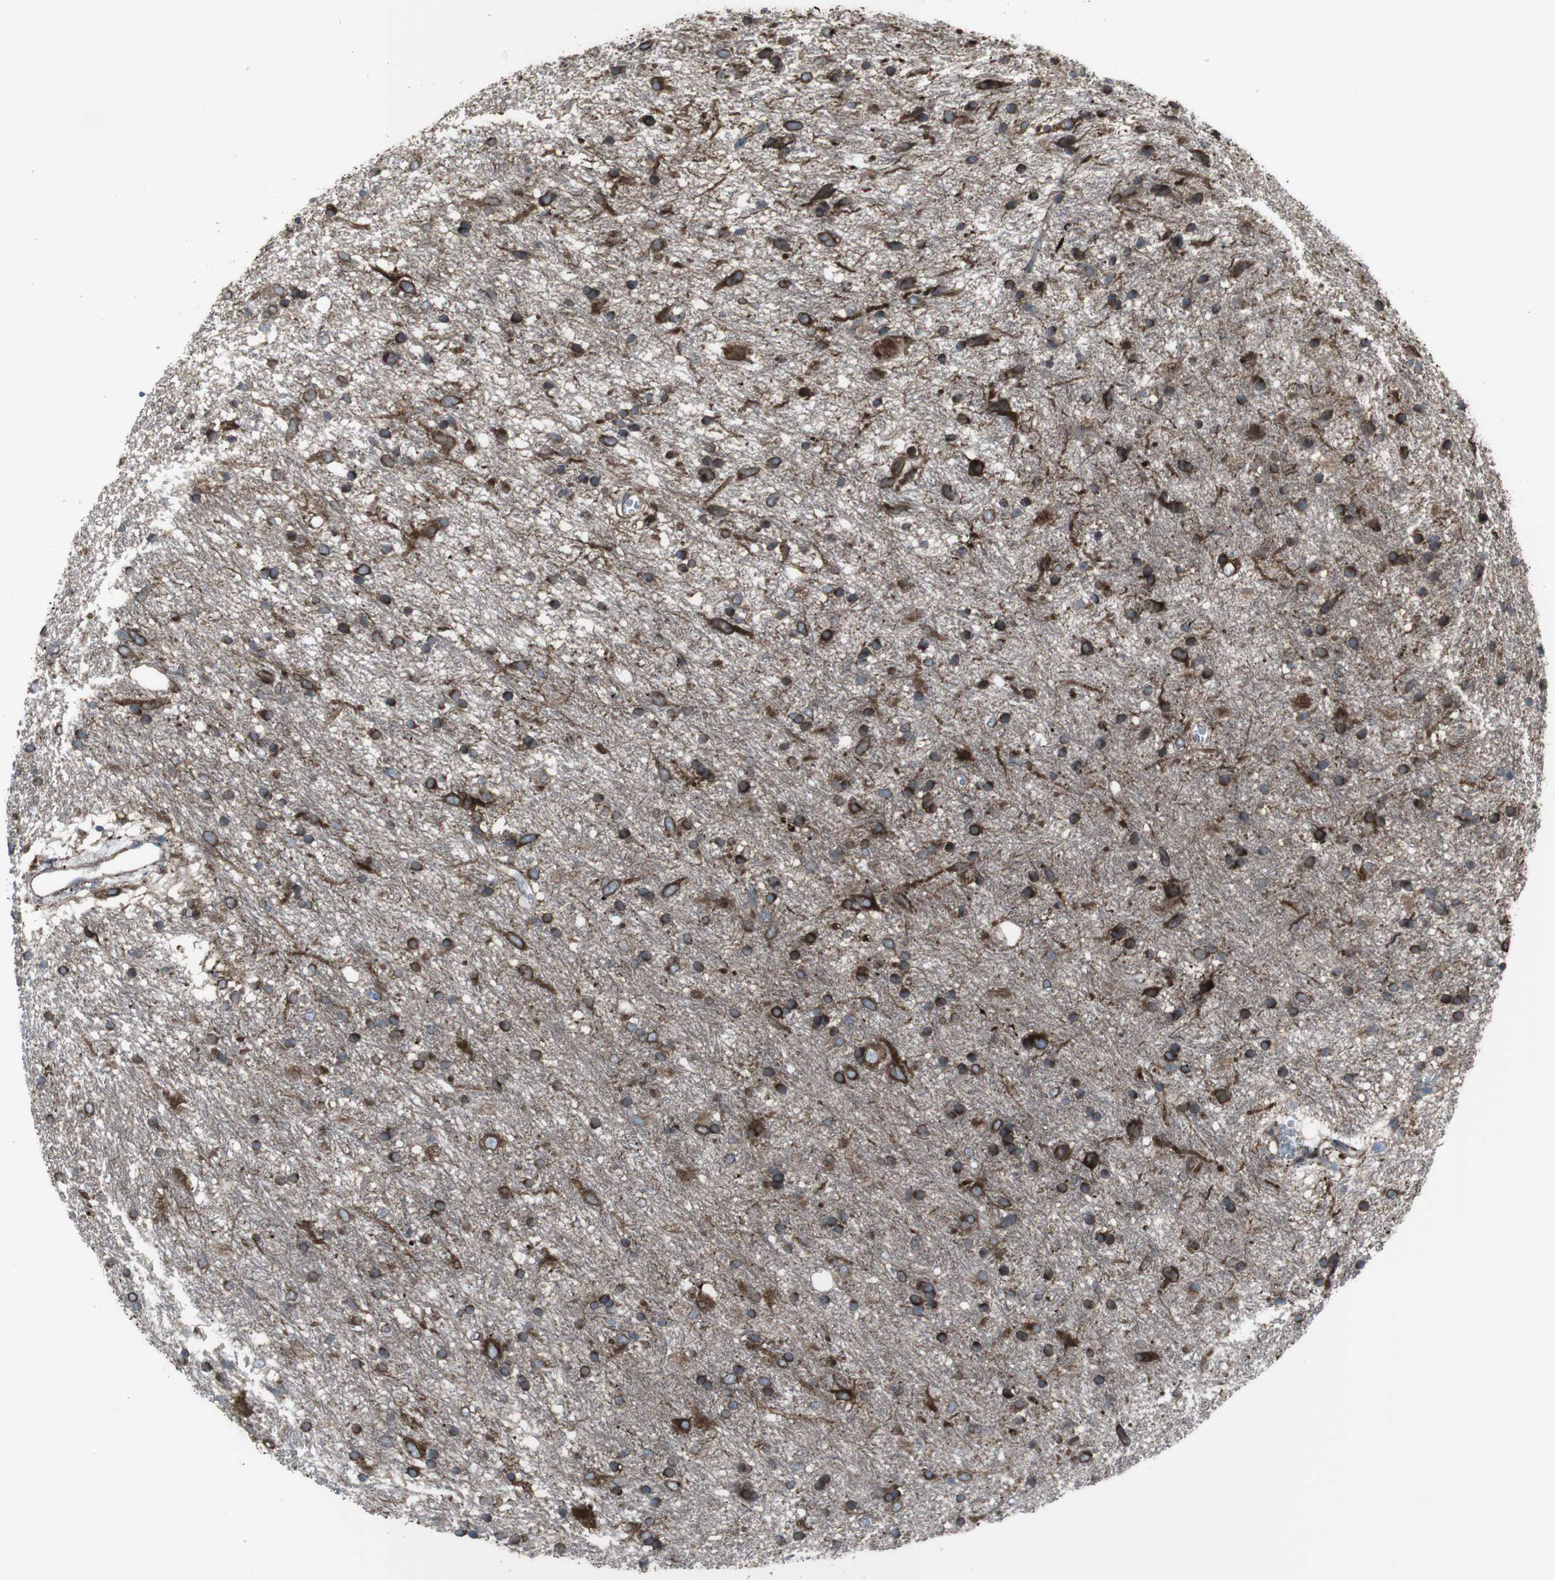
{"staining": {"intensity": "strong", "quantity": ">75%", "location": "cytoplasmic/membranous"}, "tissue": "glioma", "cell_type": "Tumor cells", "image_type": "cancer", "snomed": [{"axis": "morphology", "description": "Glioma, malignant, Low grade"}, {"axis": "topography", "description": "Brain"}], "caption": "Protein expression analysis of malignant low-grade glioma shows strong cytoplasmic/membranous positivity in about >75% of tumor cells.", "gene": "LNPK", "patient": {"sex": "male", "age": 77}}